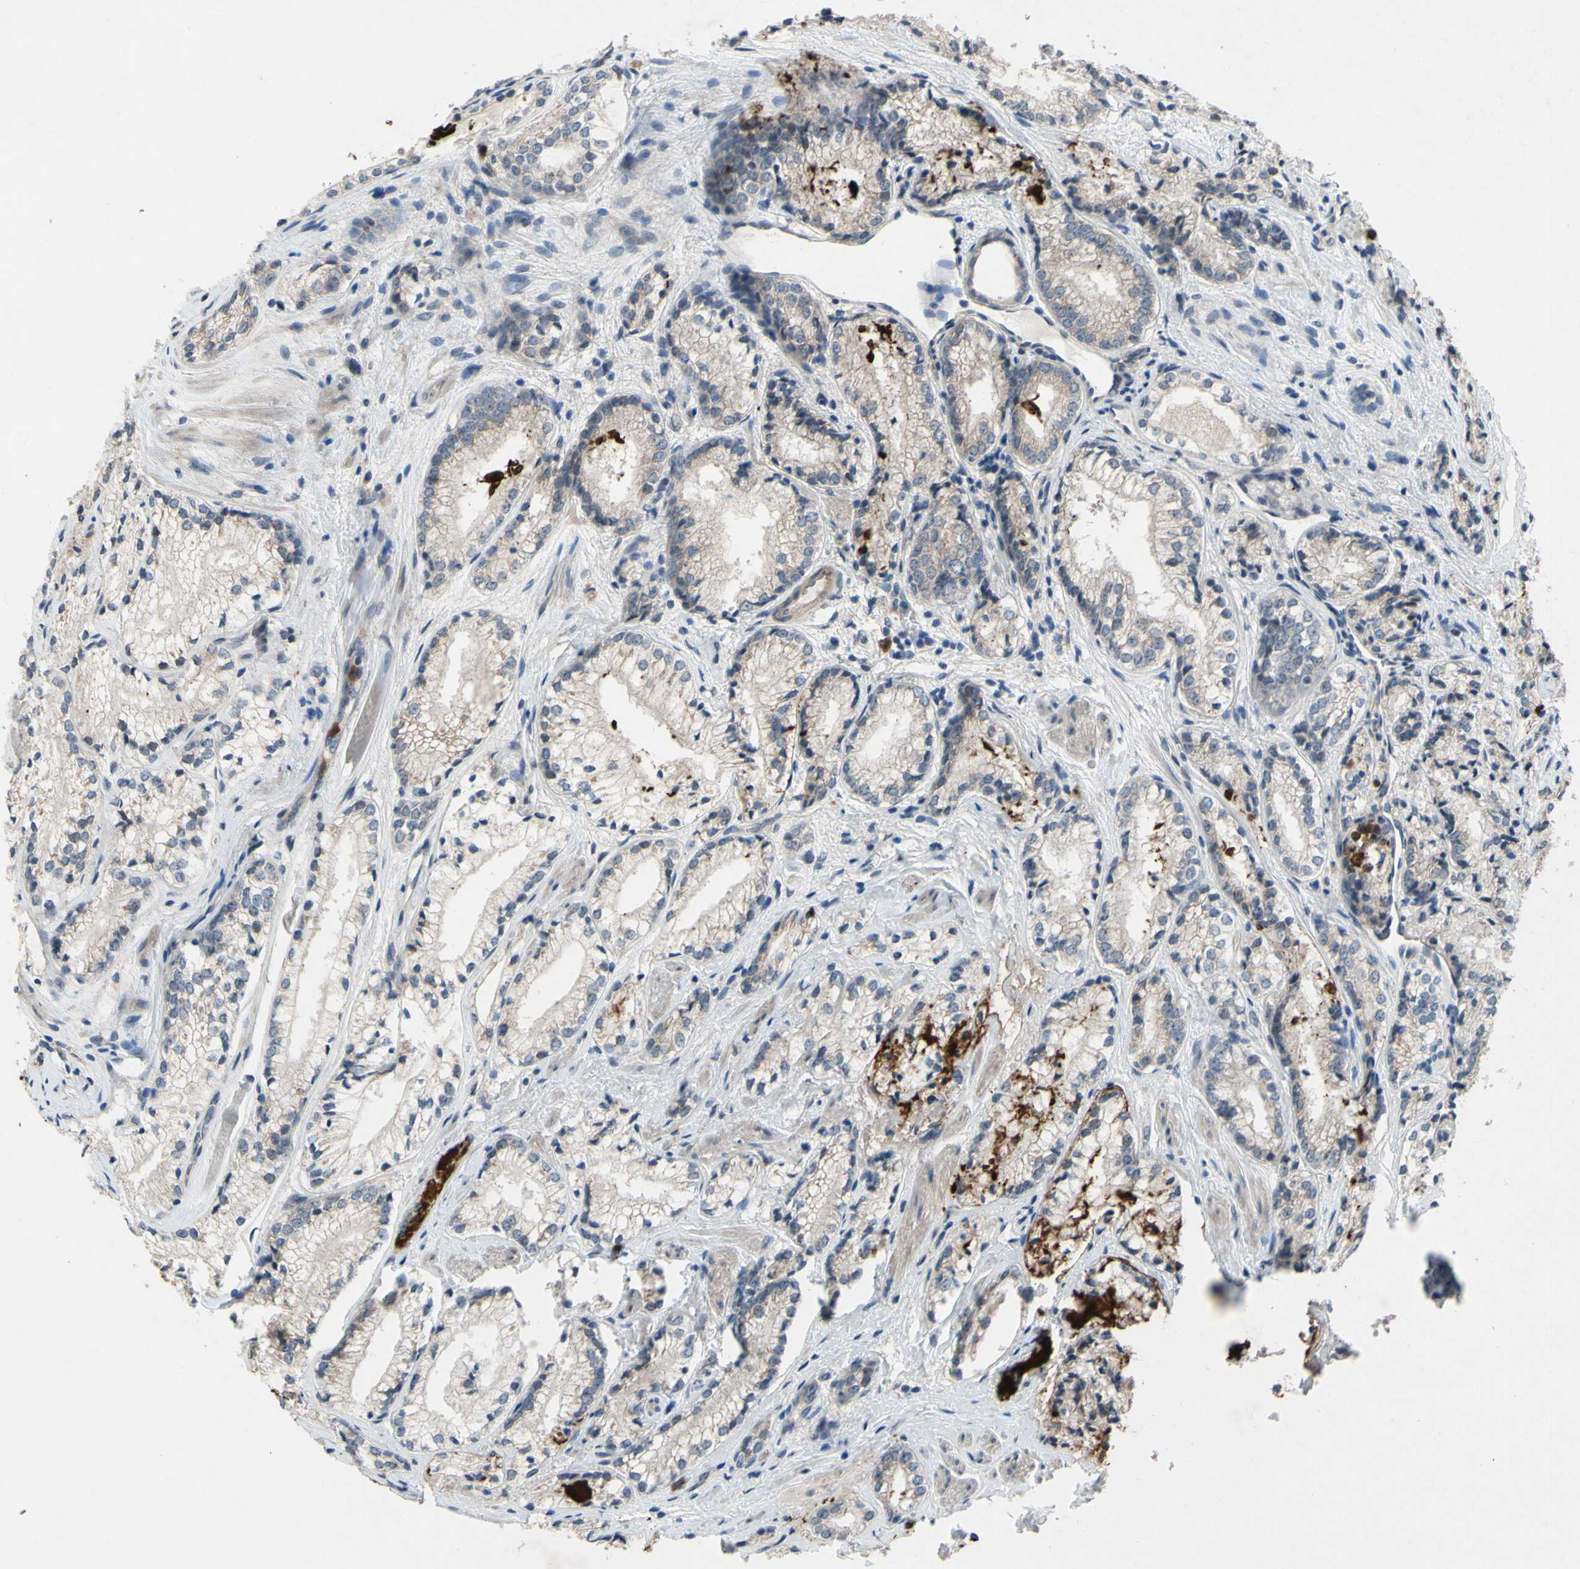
{"staining": {"intensity": "moderate", "quantity": "25%-75%", "location": "cytoplasmic/membranous"}, "tissue": "prostate cancer", "cell_type": "Tumor cells", "image_type": "cancer", "snomed": [{"axis": "morphology", "description": "Adenocarcinoma, Low grade"}, {"axis": "topography", "description": "Prostate"}], "caption": "Prostate cancer (adenocarcinoma (low-grade)) stained with immunohistochemistry (IHC) shows moderate cytoplasmic/membranous expression in approximately 25%-75% of tumor cells.", "gene": "GRAMD2B", "patient": {"sex": "male", "age": 60}}